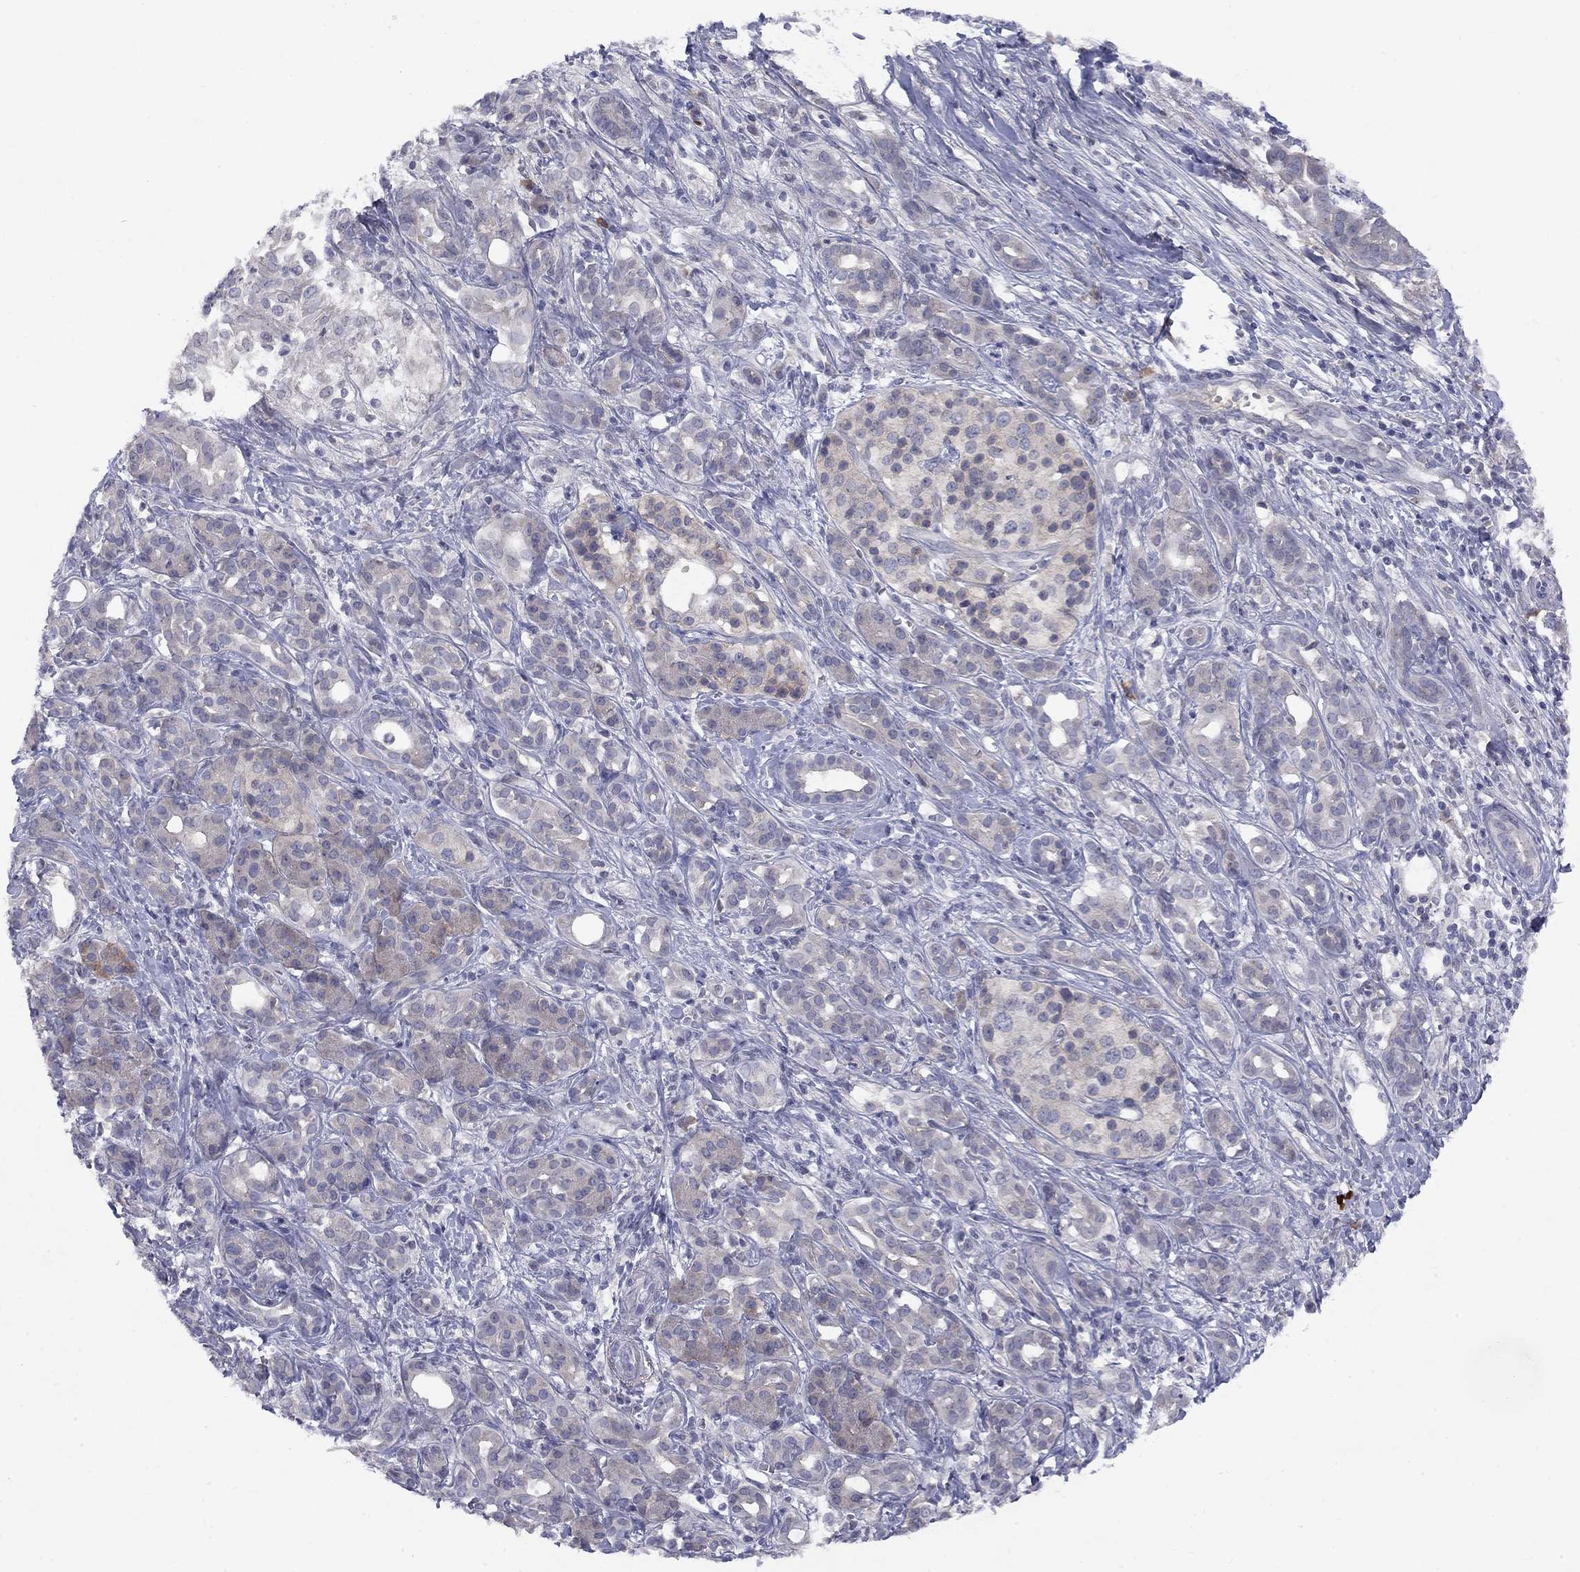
{"staining": {"intensity": "negative", "quantity": "none", "location": "none"}, "tissue": "pancreatic cancer", "cell_type": "Tumor cells", "image_type": "cancer", "snomed": [{"axis": "morphology", "description": "Adenocarcinoma, NOS"}, {"axis": "topography", "description": "Pancreas"}], "caption": "Photomicrograph shows no protein staining in tumor cells of adenocarcinoma (pancreatic) tissue.", "gene": "CACNA1A", "patient": {"sex": "male", "age": 61}}